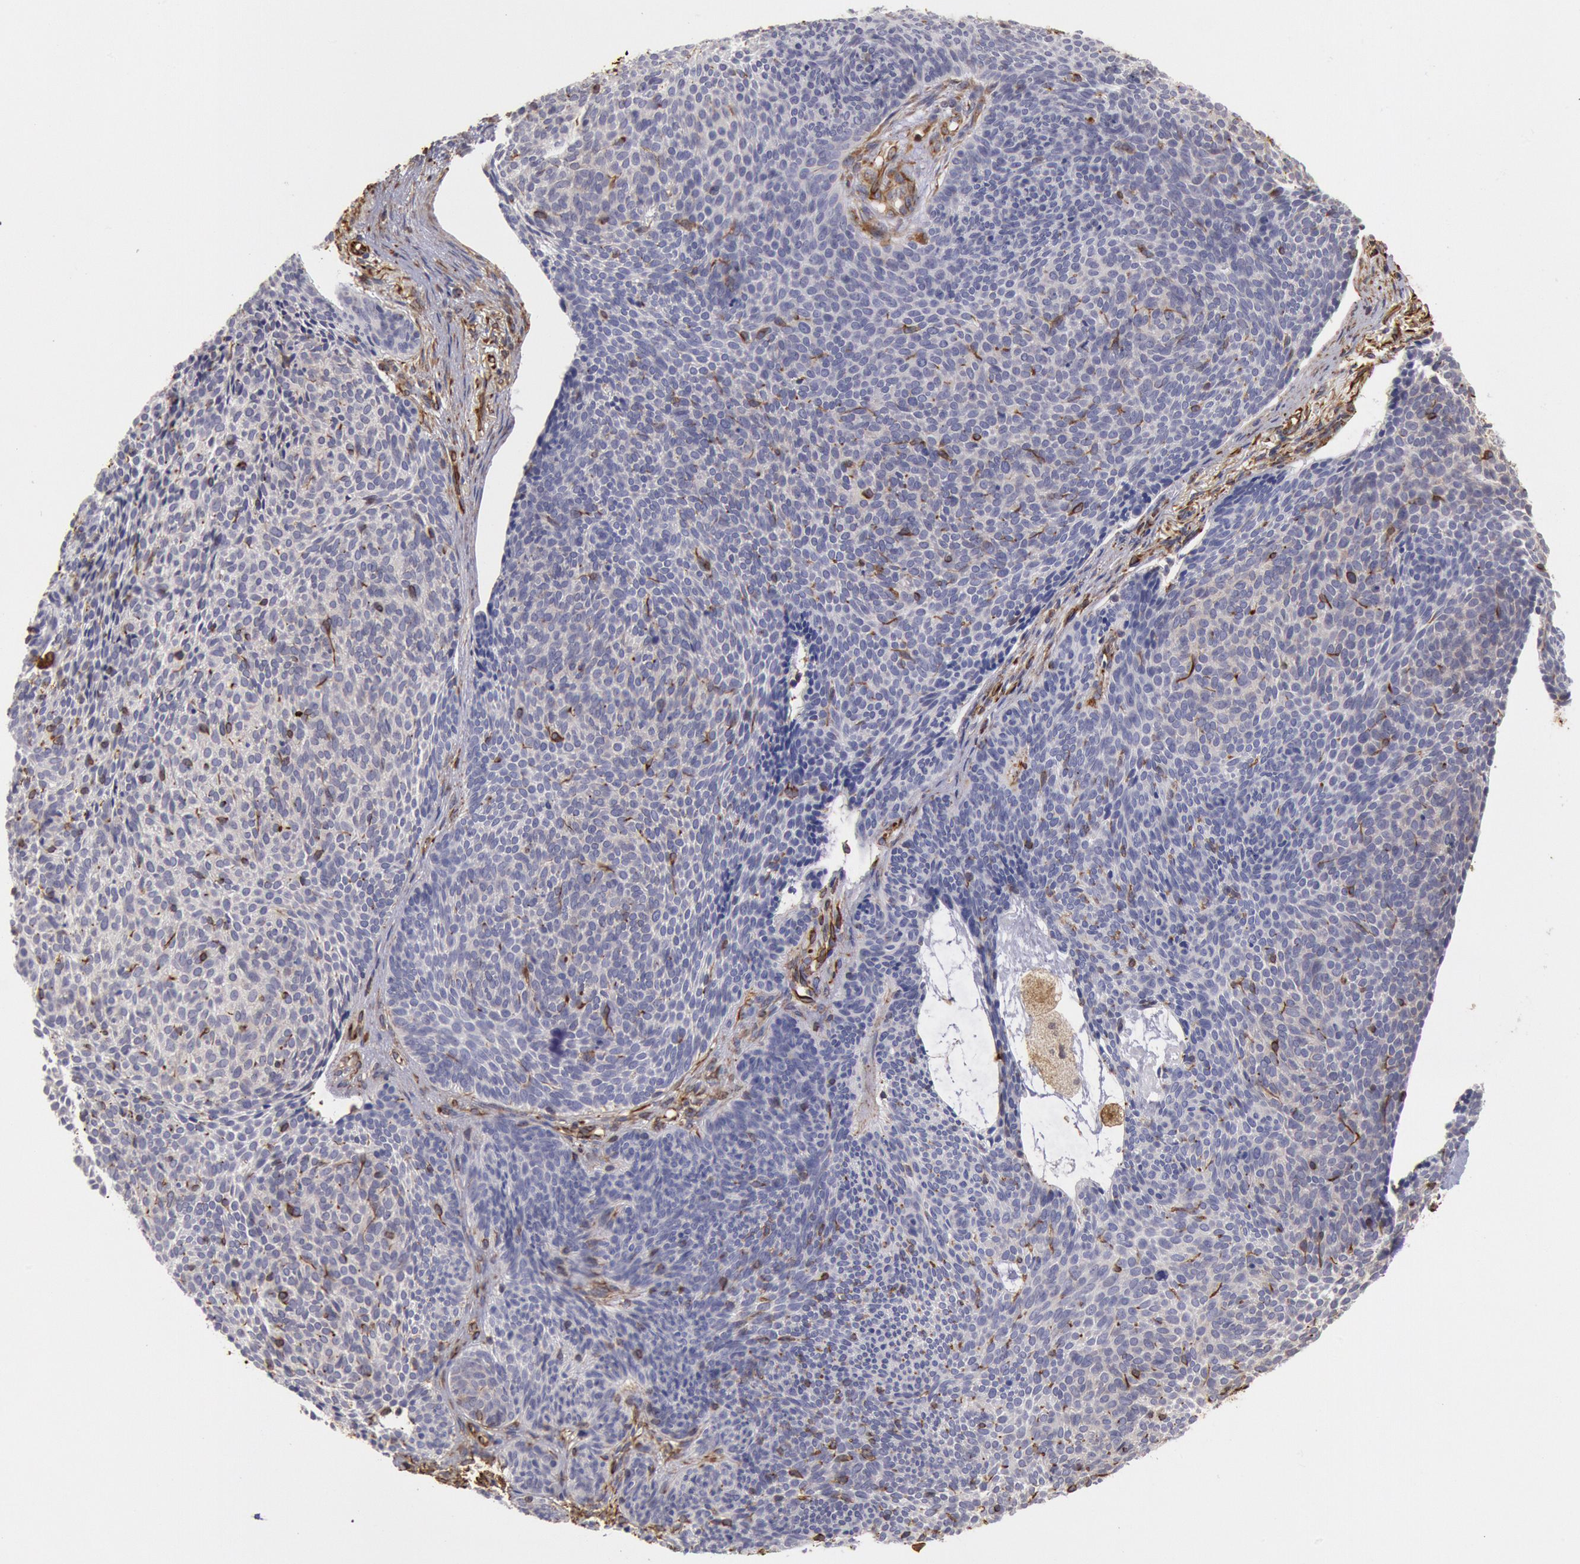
{"staining": {"intensity": "negative", "quantity": "none", "location": "none"}, "tissue": "skin cancer", "cell_type": "Tumor cells", "image_type": "cancer", "snomed": [{"axis": "morphology", "description": "Basal cell carcinoma"}, {"axis": "topography", "description": "Skin"}], "caption": "Tumor cells are negative for protein expression in human skin cancer (basal cell carcinoma).", "gene": "RNF139", "patient": {"sex": "male", "age": 84}}